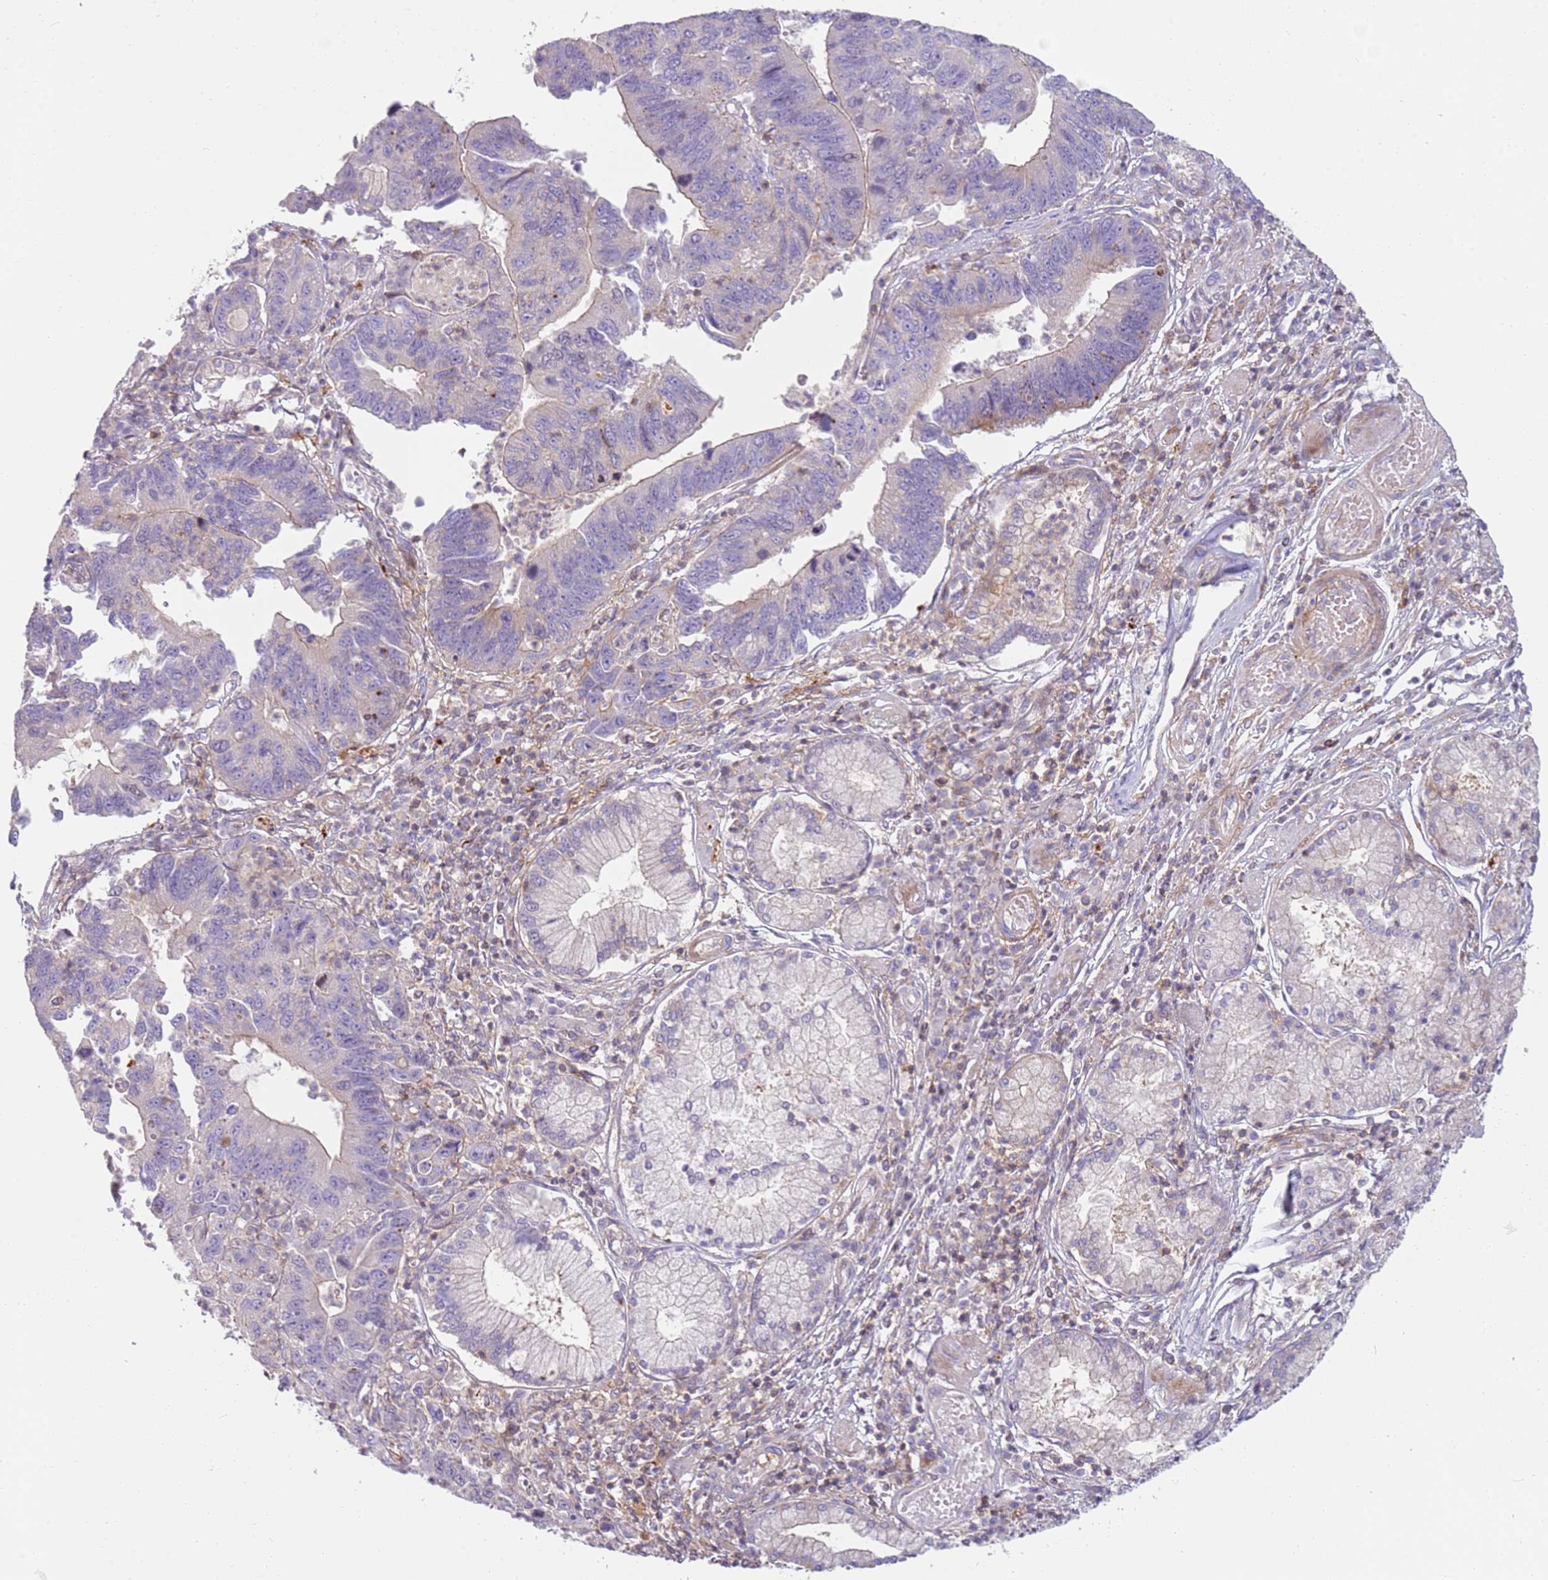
{"staining": {"intensity": "negative", "quantity": "none", "location": "none"}, "tissue": "stomach cancer", "cell_type": "Tumor cells", "image_type": "cancer", "snomed": [{"axis": "morphology", "description": "Adenocarcinoma, NOS"}, {"axis": "topography", "description": "Stomach"}], "caption": "IHC image of neoplastic tissue: human stomach cancer (adenocarcinoma) stained with DAB displays no significant protein staining in tumor cells.", "gene": "FPR1", "patient": {"sex": "male", "age": 59}}